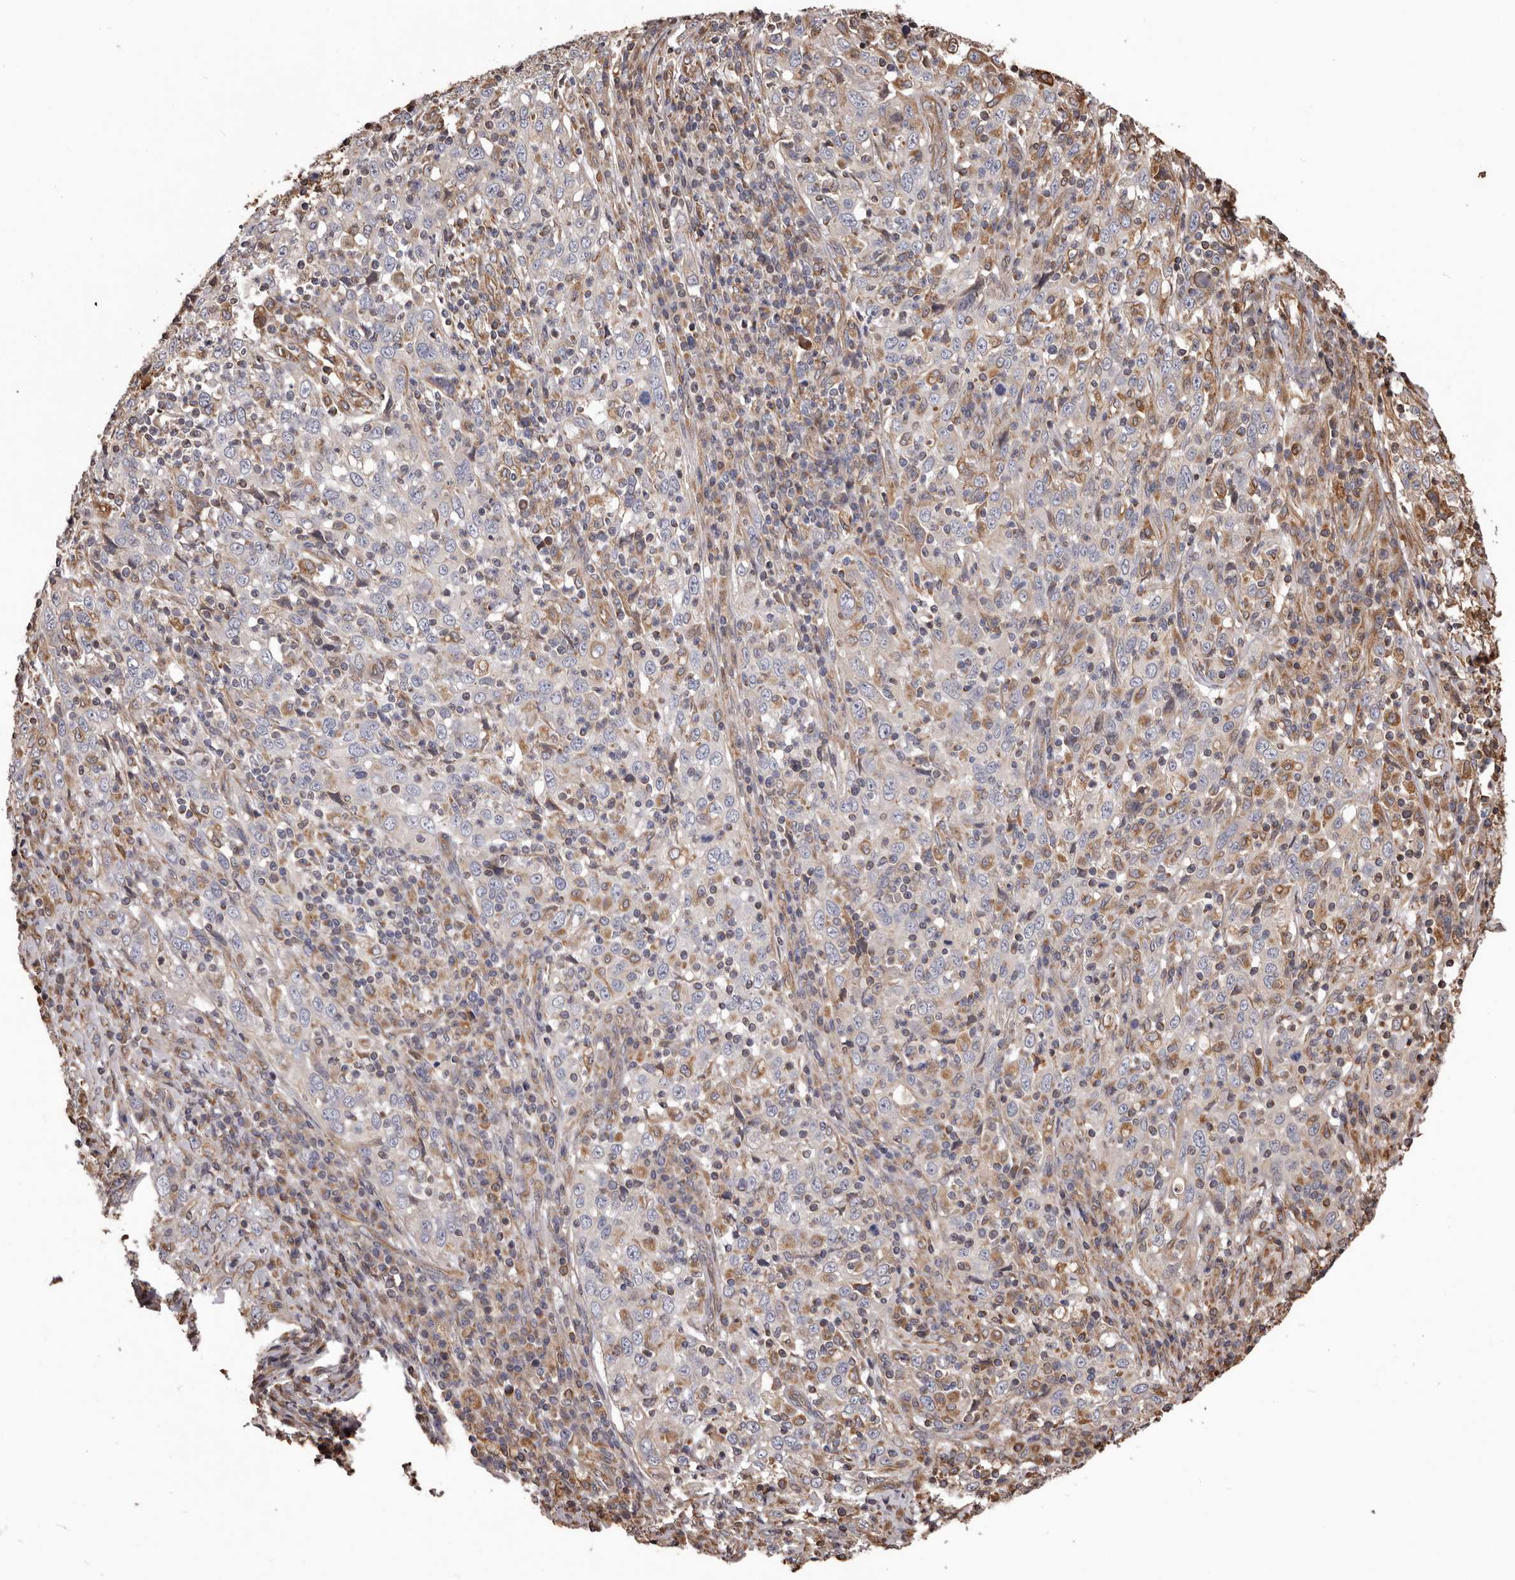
{"staining": {"intensity": "negative", "quantity": "none", "location": "none"}, "tissue": "cervical cancer", "cell_type": "Tumor cells", "image_type": "cancer", "snomed": [{"axis": "morphology", "description": "Squamous cell carcinoma, NOS"}, {"axis": "topography", "description": "Cervix"}], "caption": "A micrograph of cervical cancer stained for a protein shows no brown staining in tumor cells.", "gene": "CEP104", "patient": {"sex": "female", "age": 46}}